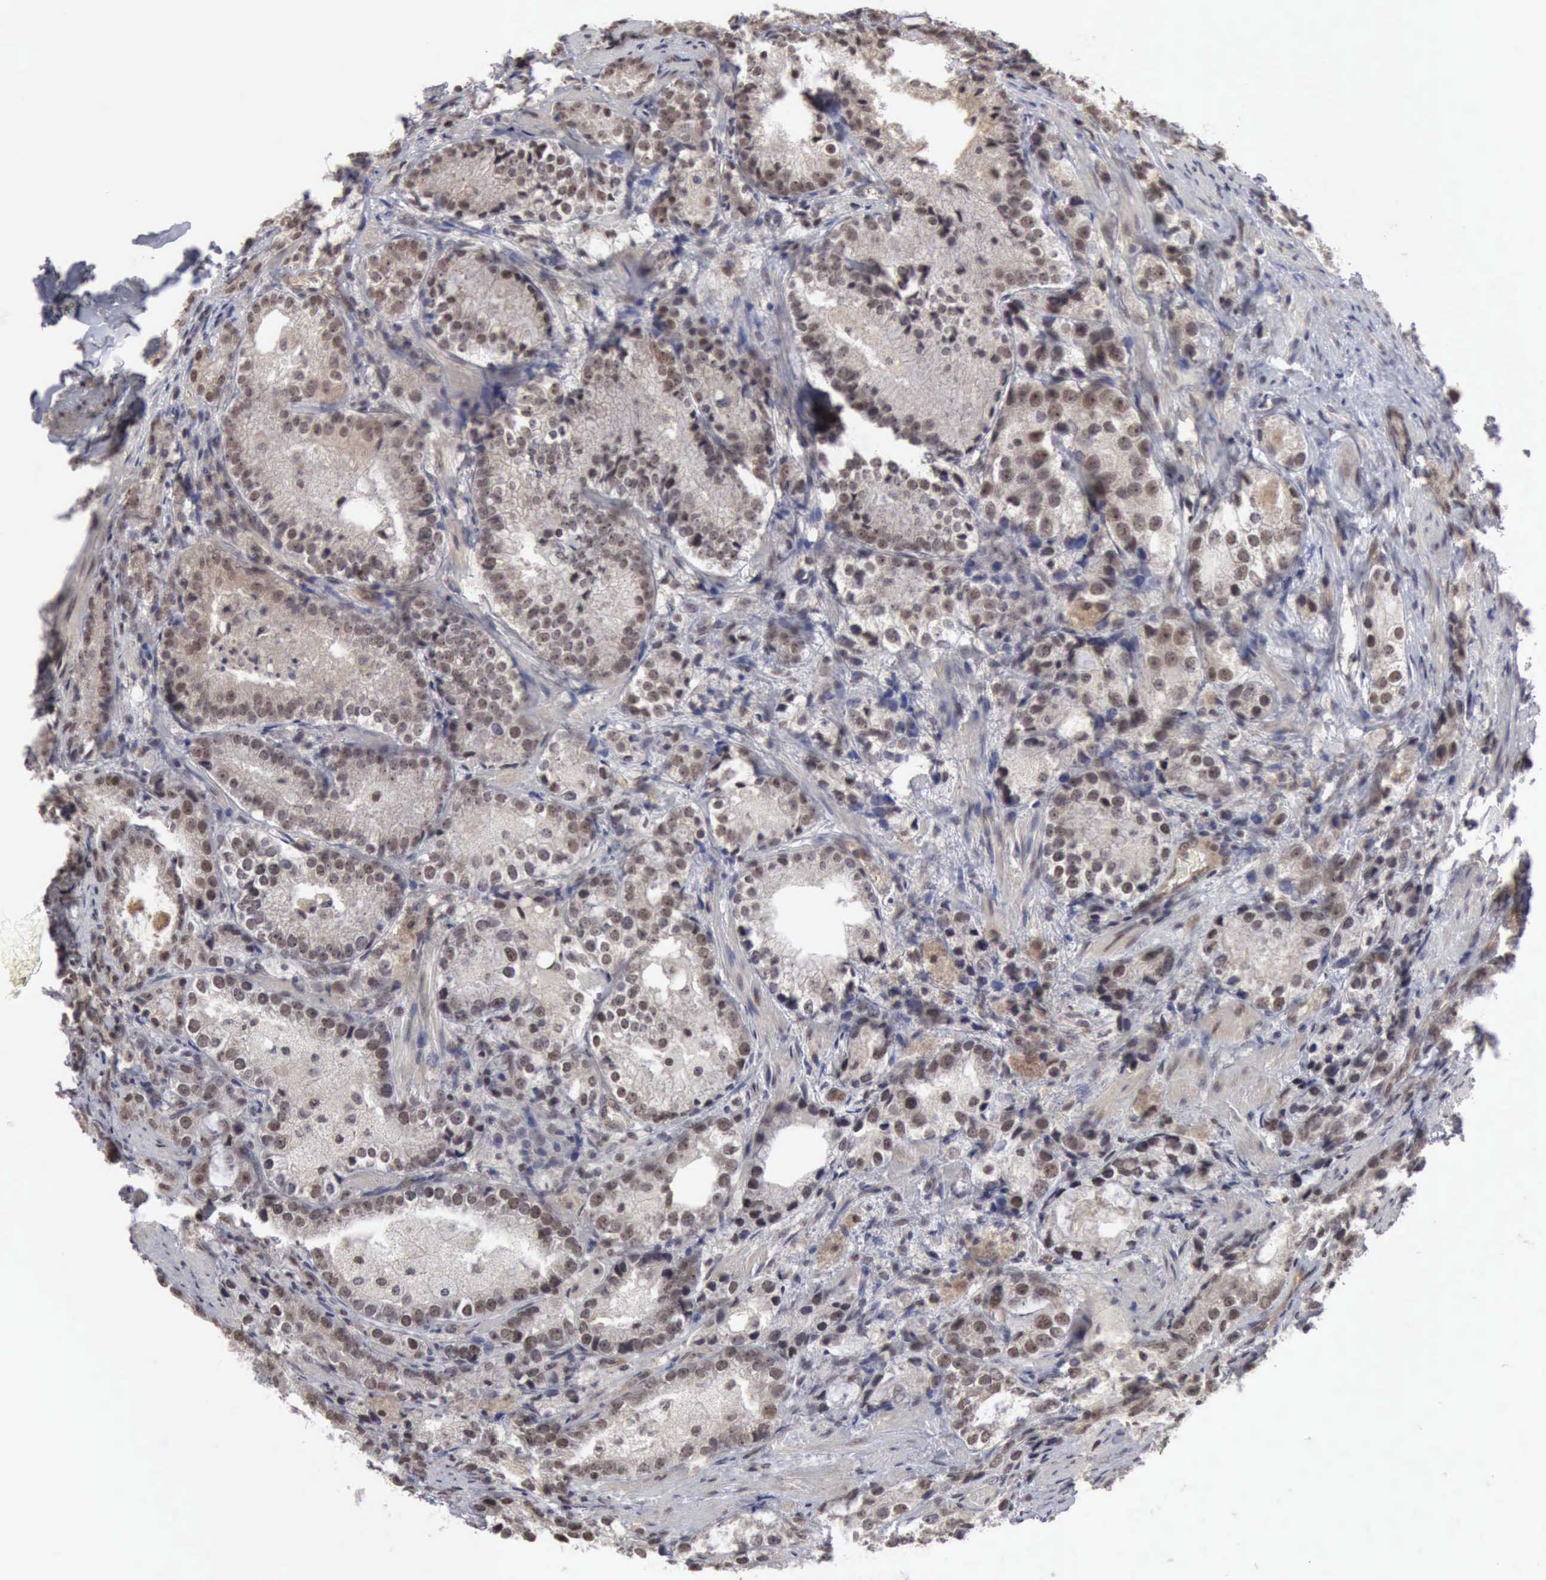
{"staining": {"intensity": "moderate", "quantity": ">75%", "location": "cytoplasmic/membranous,nuclear"}, "tissue": "prostate cancer", "cell_type": "Tumor cells", "image_type": "cancer", "snomed": [{"axis": "morphology", "description": "Adenocarcinoma, High grade"}, {"axis": "topography", "description": "Prostate"}], "caption": "Tumor cells display moderate cytoplasmic/membranous and nuclear positivity in approximately >75% of cells in prostate cancer.", "gene": "CDKN2A", "patient": {"sex": "male", "age": 63}}